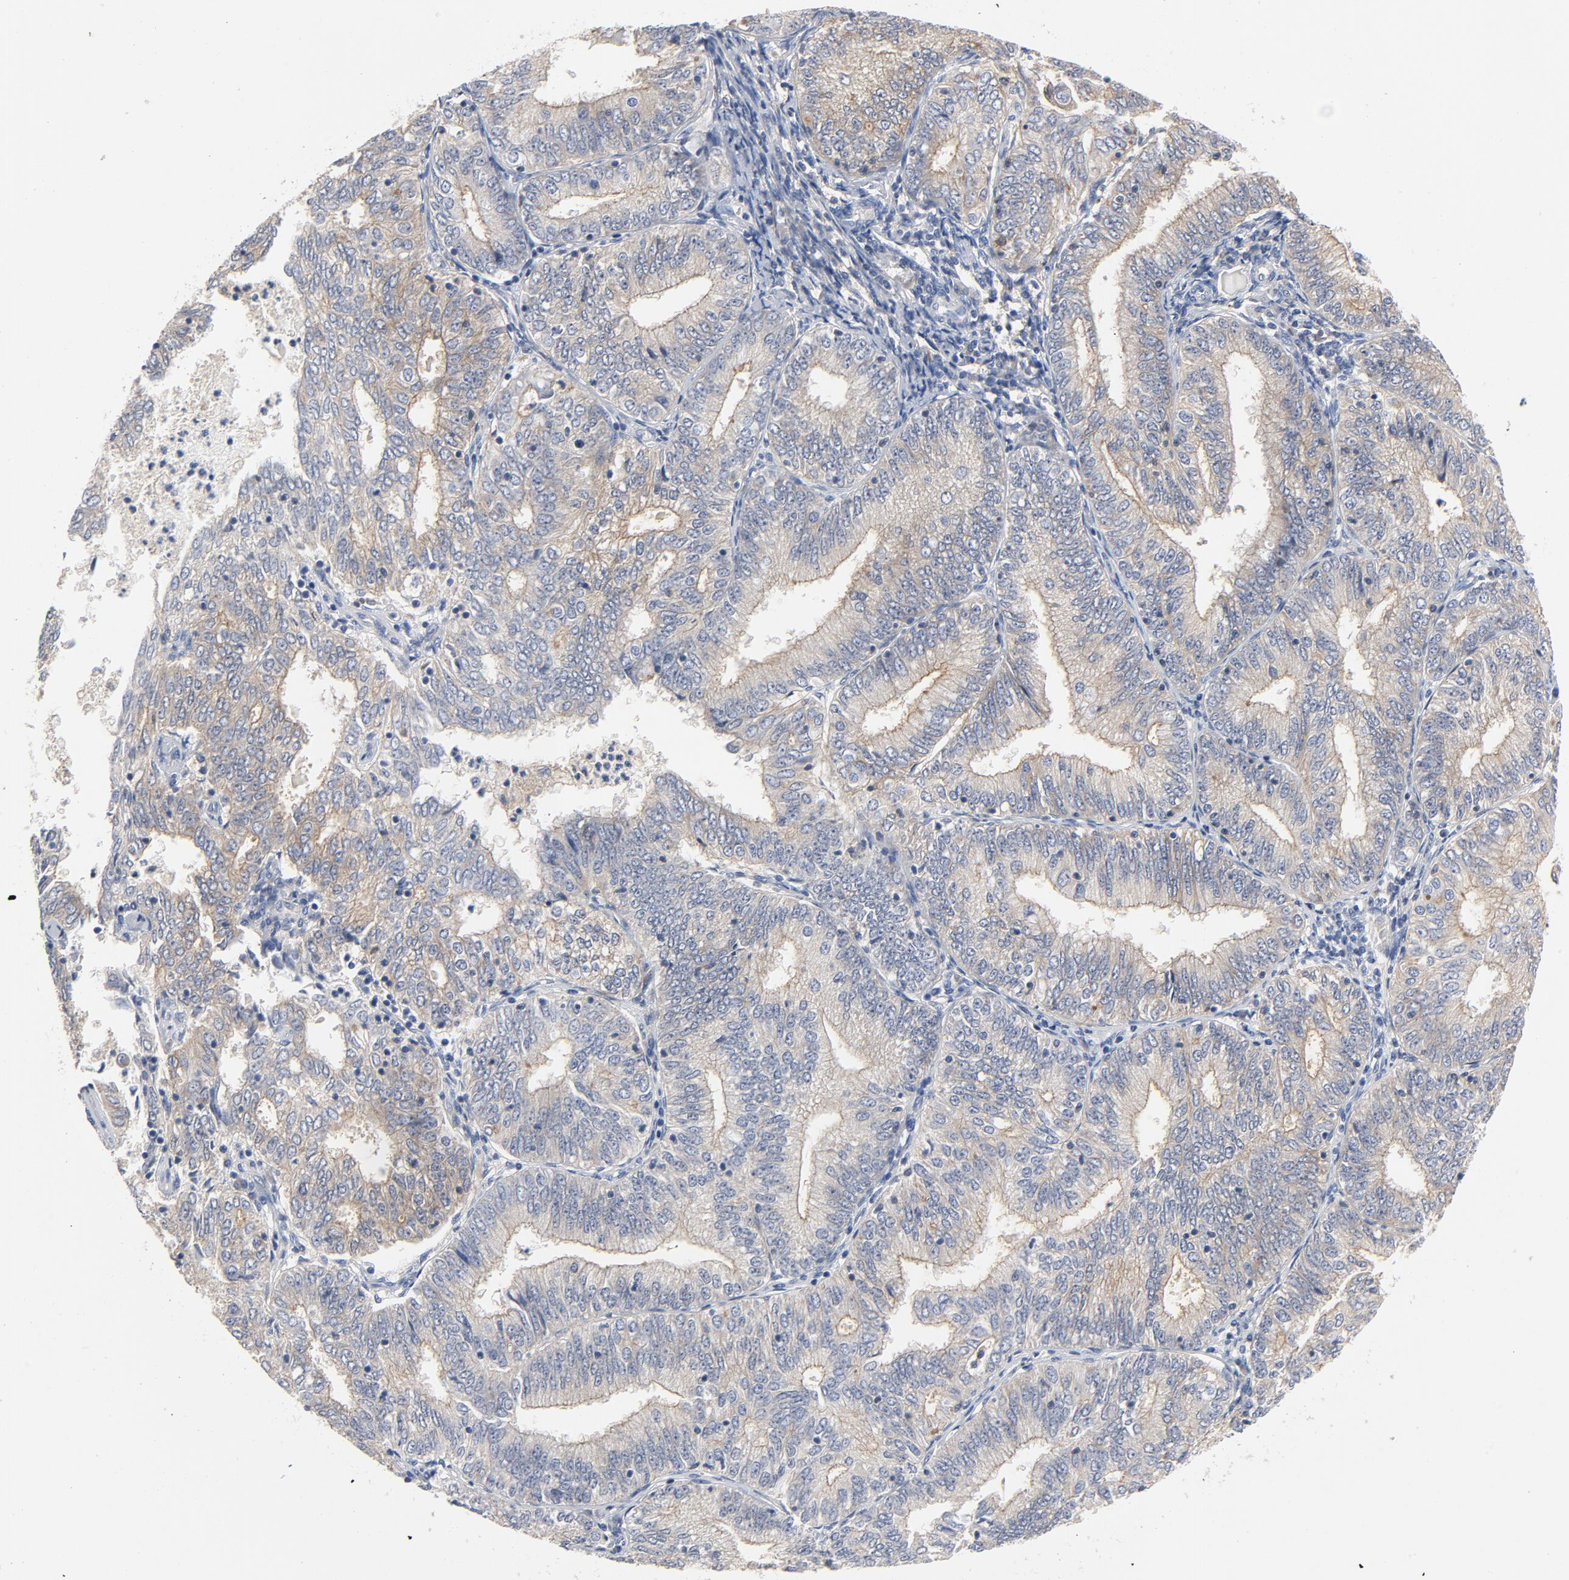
{"staining": {"intensity": "weak", "quantity": ">75%", "location": "cytoplasmic/membranous"}, "tissue": "endometrial cancer", "cell_type": "Tumor cells", "image_type": "cancer", "snomed": [{"axis": "morphology", "description": "Adenocarcinoma, NOS"}, {"axis": "topography", "description": "Endometrium"}], "caption": "Immunohistochemical staining of endometrial cancer displays weak cytoplasmic/membranous protein positivity in about >75% of tumor cells.", "gene": "SRC", "patient": {"sex": "female", "age": 69}}